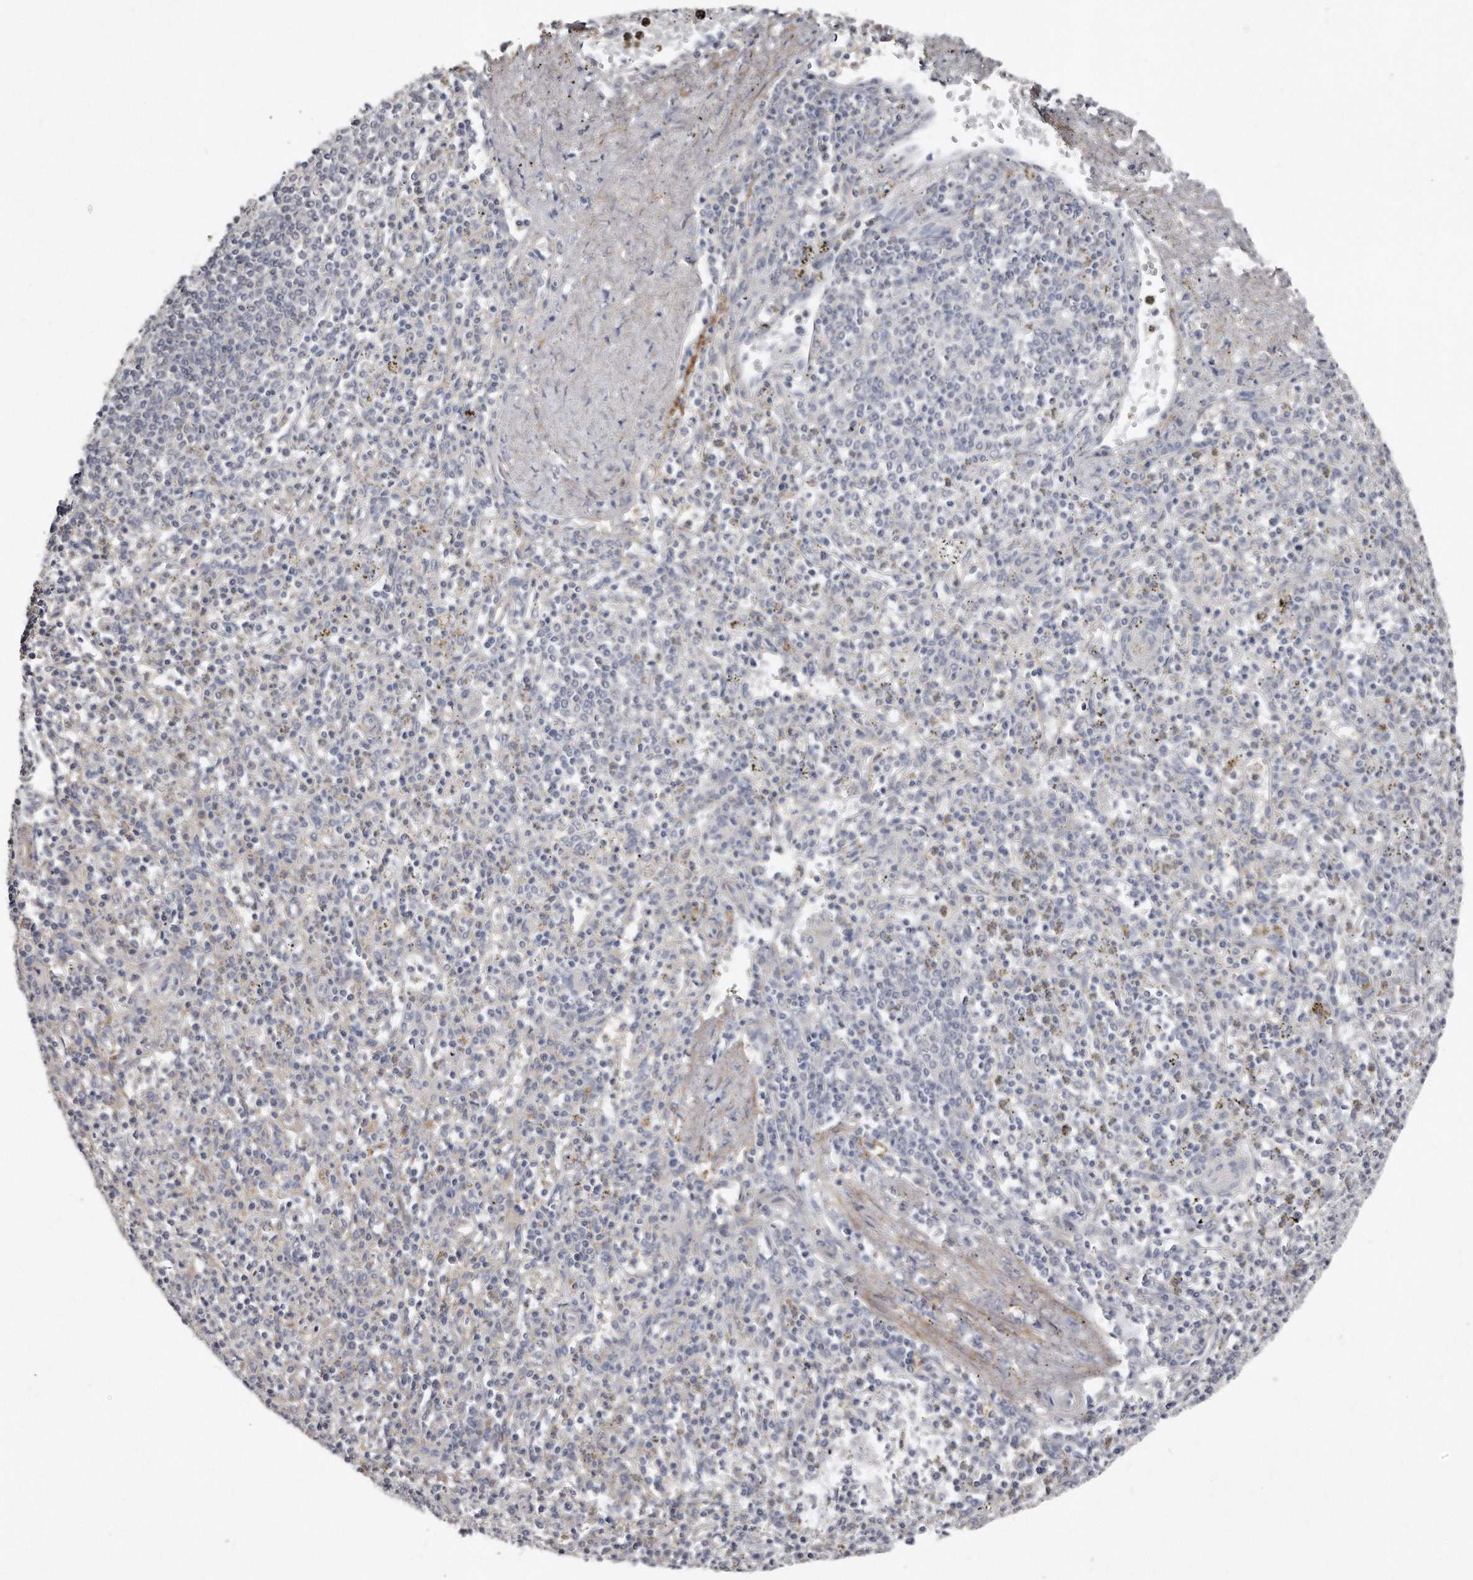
{"staining": {"intensity": "negative", "quantity": "none", "location": "none"}, "tissue": "spleen", "cell_type": "Cells in red pulp", "image_type": "normal", "snomed": [{"axis": "morphology", "description": "Normal tissue, NOS"}, {"axis": "topography", "description": "Spleen"}], "caption": "Image shows no protein positivity in cells in red pulp of normal spleen.", "gene": "LMOD1", "patient": {"sex": "male", "age": 72}}